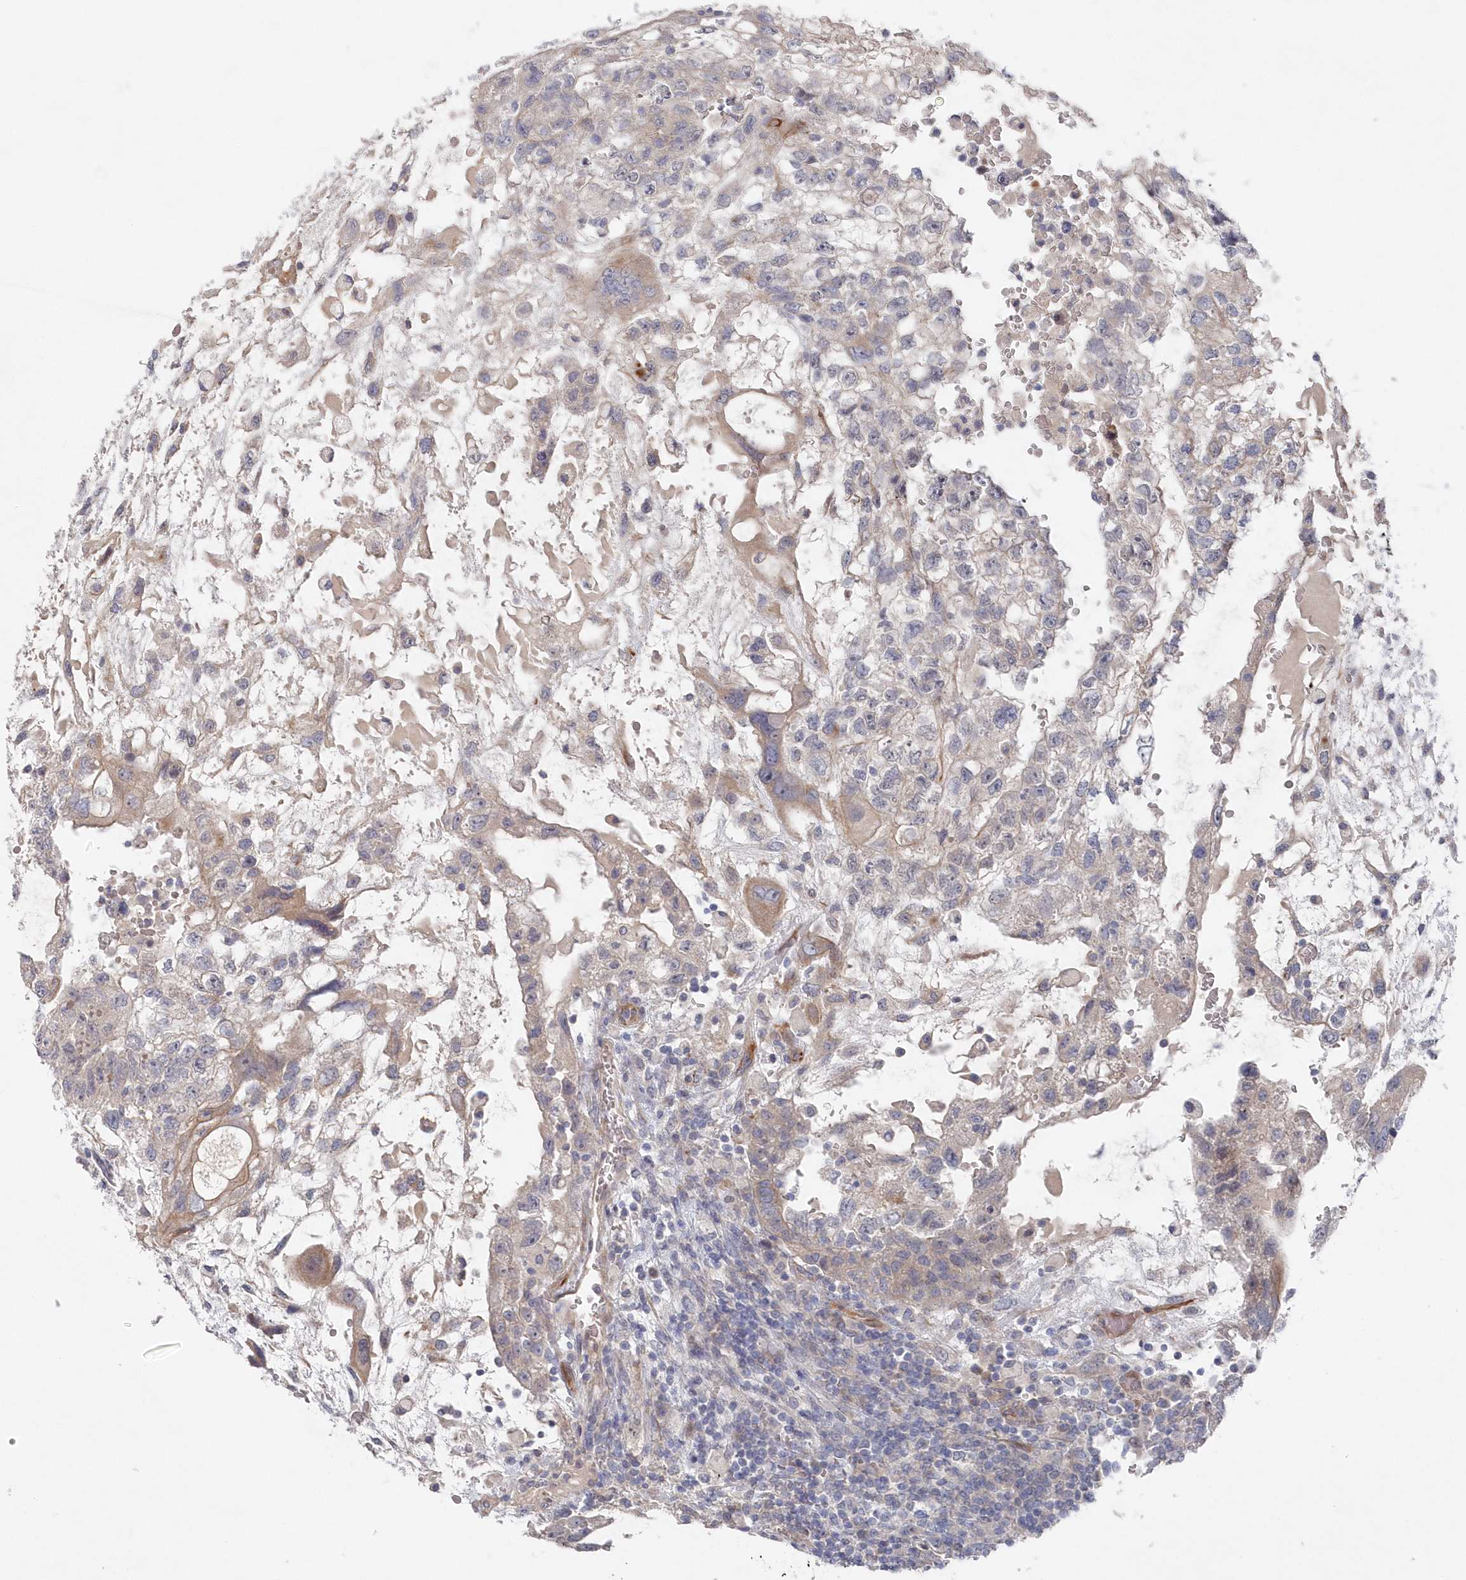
{"staining": {"intensity": "moderate", "quantity": "<25%", "location": "cytoplasmic/membranous"}, "tissue": "testis cancer", "cell_type": "Tumor cells", "image_type": "cancer", "snomed": [{"axis": "morphology", "description": "Carcinoma, Embryonal, NOS"}, {"axis": "topography", "description": "Testis"}], "caption": "The histopathology image exhibits immunohistochemical staining of testis cancer (embryonal carcinoma). There is moderate cytoplasmic/membranous expression is present in about <25% of tumor cells.", "gene": "KIAA1586", "patient": {"sex": "male", "age": 36}}